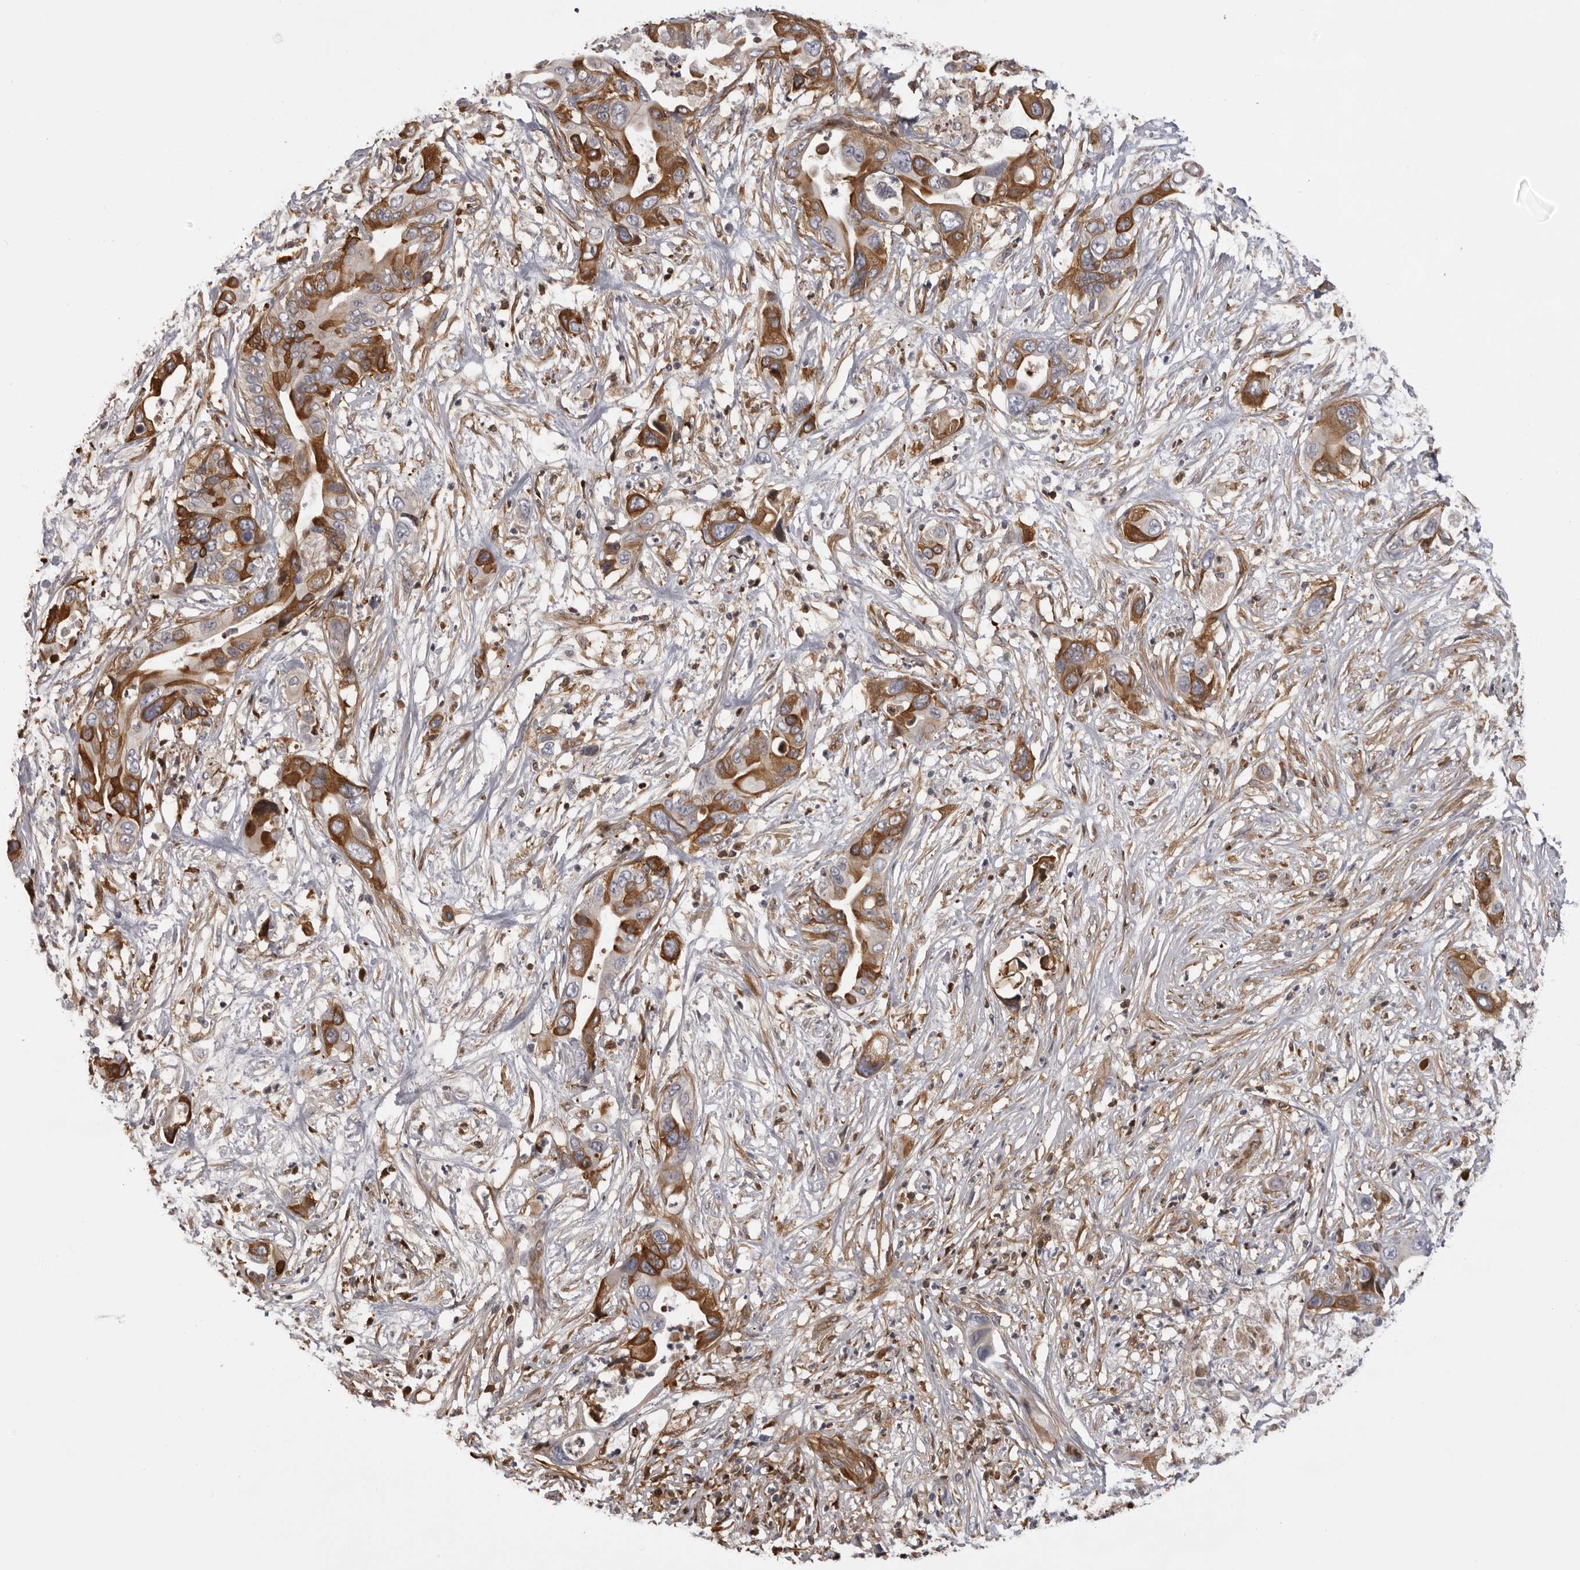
{"staining": {"intensity": "strong", "quantity": "25%-75%", "location": "cytoplasmic/membranous"}, "tissue": "pancreatic cancer", "cell_type": "Tumor cells", "image_type": "cancer", "snomed": [{"axis": "morphology", "description": "Adenocarcinoma, NOS"}, {"axis": "topography", "description": "Pancreas"}], "caption": "Adenocarcinoma (pancreatic) stained with a brown dye displays strong cytoplasmic/membranous positive positivity in approximately 25%-75% of tumor cells.", "gene": "PLEKHF2", "patient": {"sex": "male", "age": 66}}